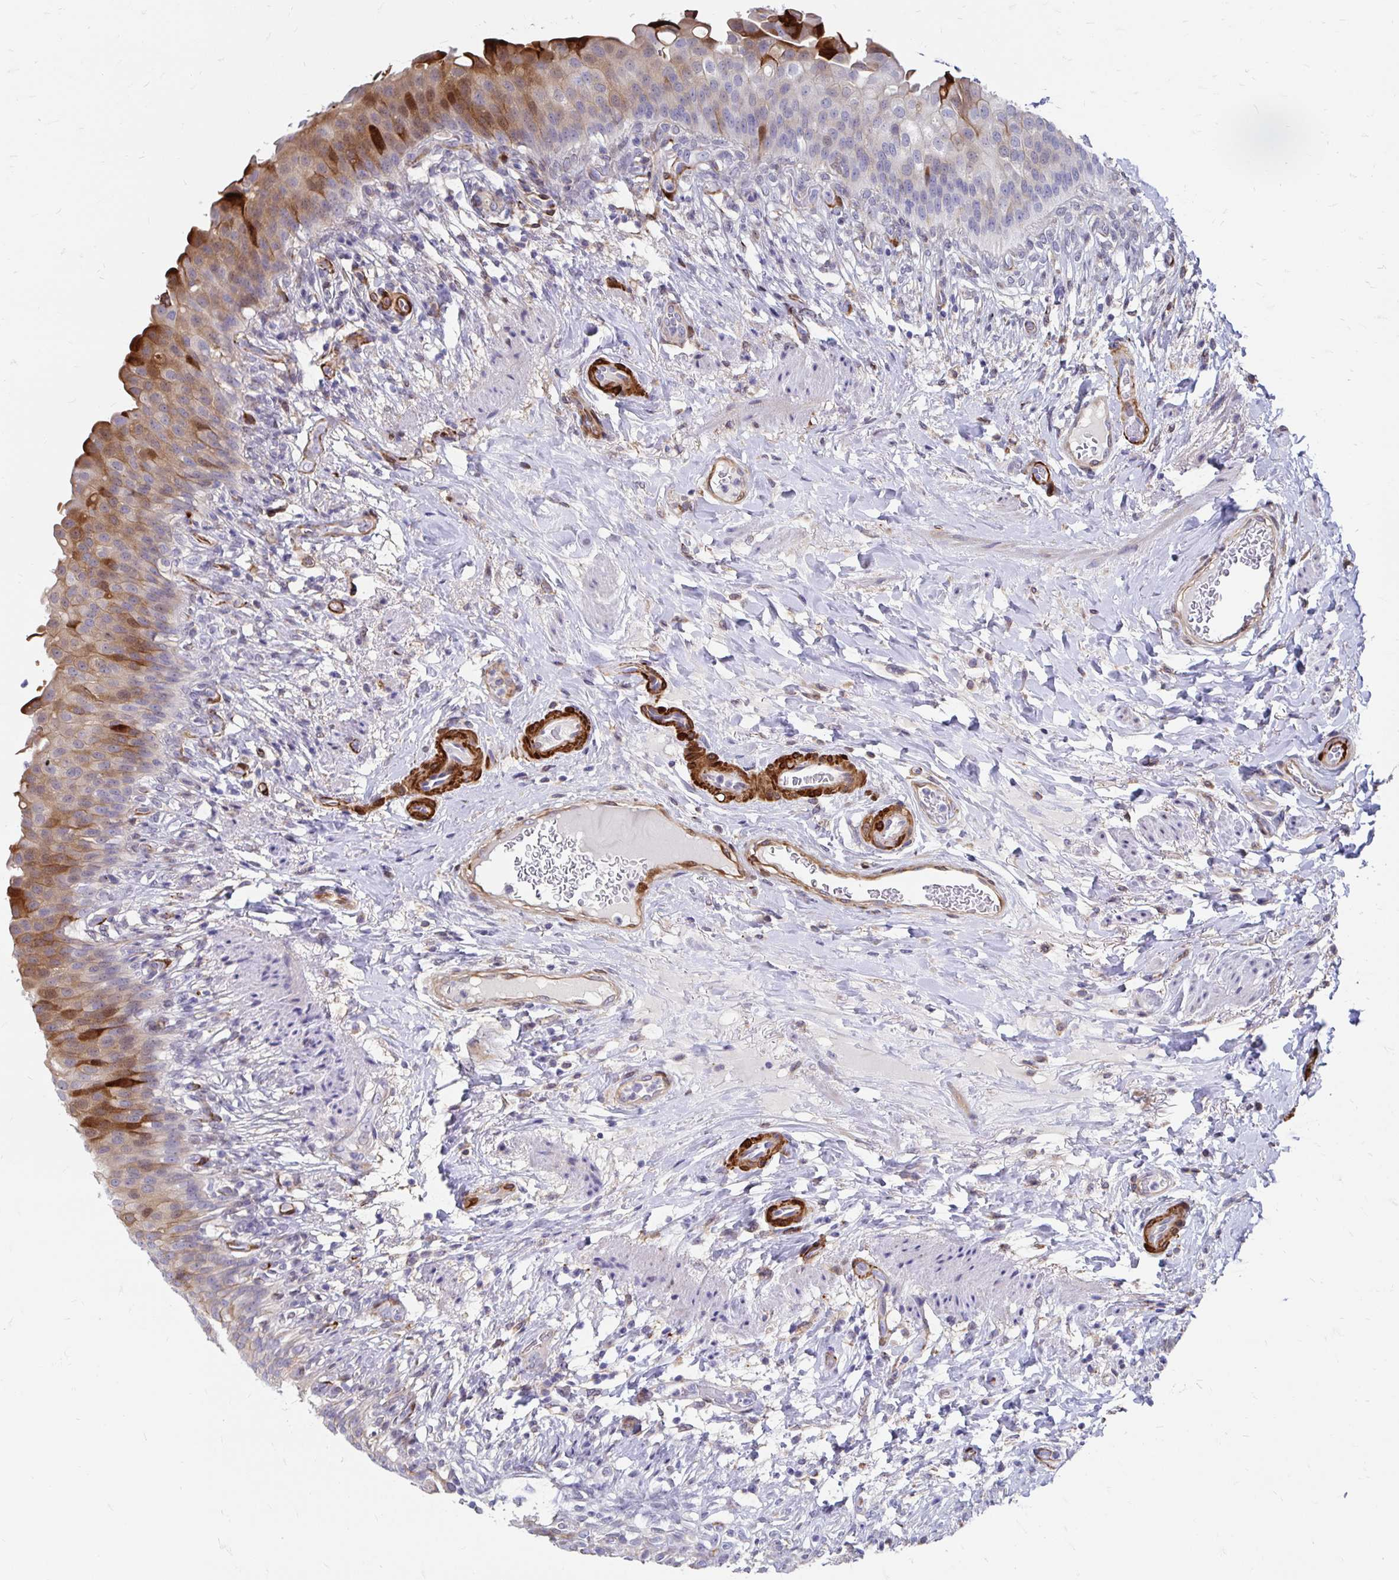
{"staining": {"intensity": "moderate", "quantity": "<25%", "location": "cytoplasmic/membranous"}, "tissue": "urinary bladder", "cell_type": "Urothelial cells", "image_type": "normal", "snomed": [{"axis": "morphology", "description": "Normal tissue, NOS"}, {"axis": "topography", "description": "Urinary bladder"}, {"axis": "topography", "description": "Peripheral nerve tissue"}], "caption": "Immunohistochemistry (IHC) of unremarkable urinary bladder demonstrates low levels of moderate cytoplasmic/membranous staining in about <25% of urothelial cells.", "gene": "CDKL1", "patient": {"sex": "female", "age": 60}}